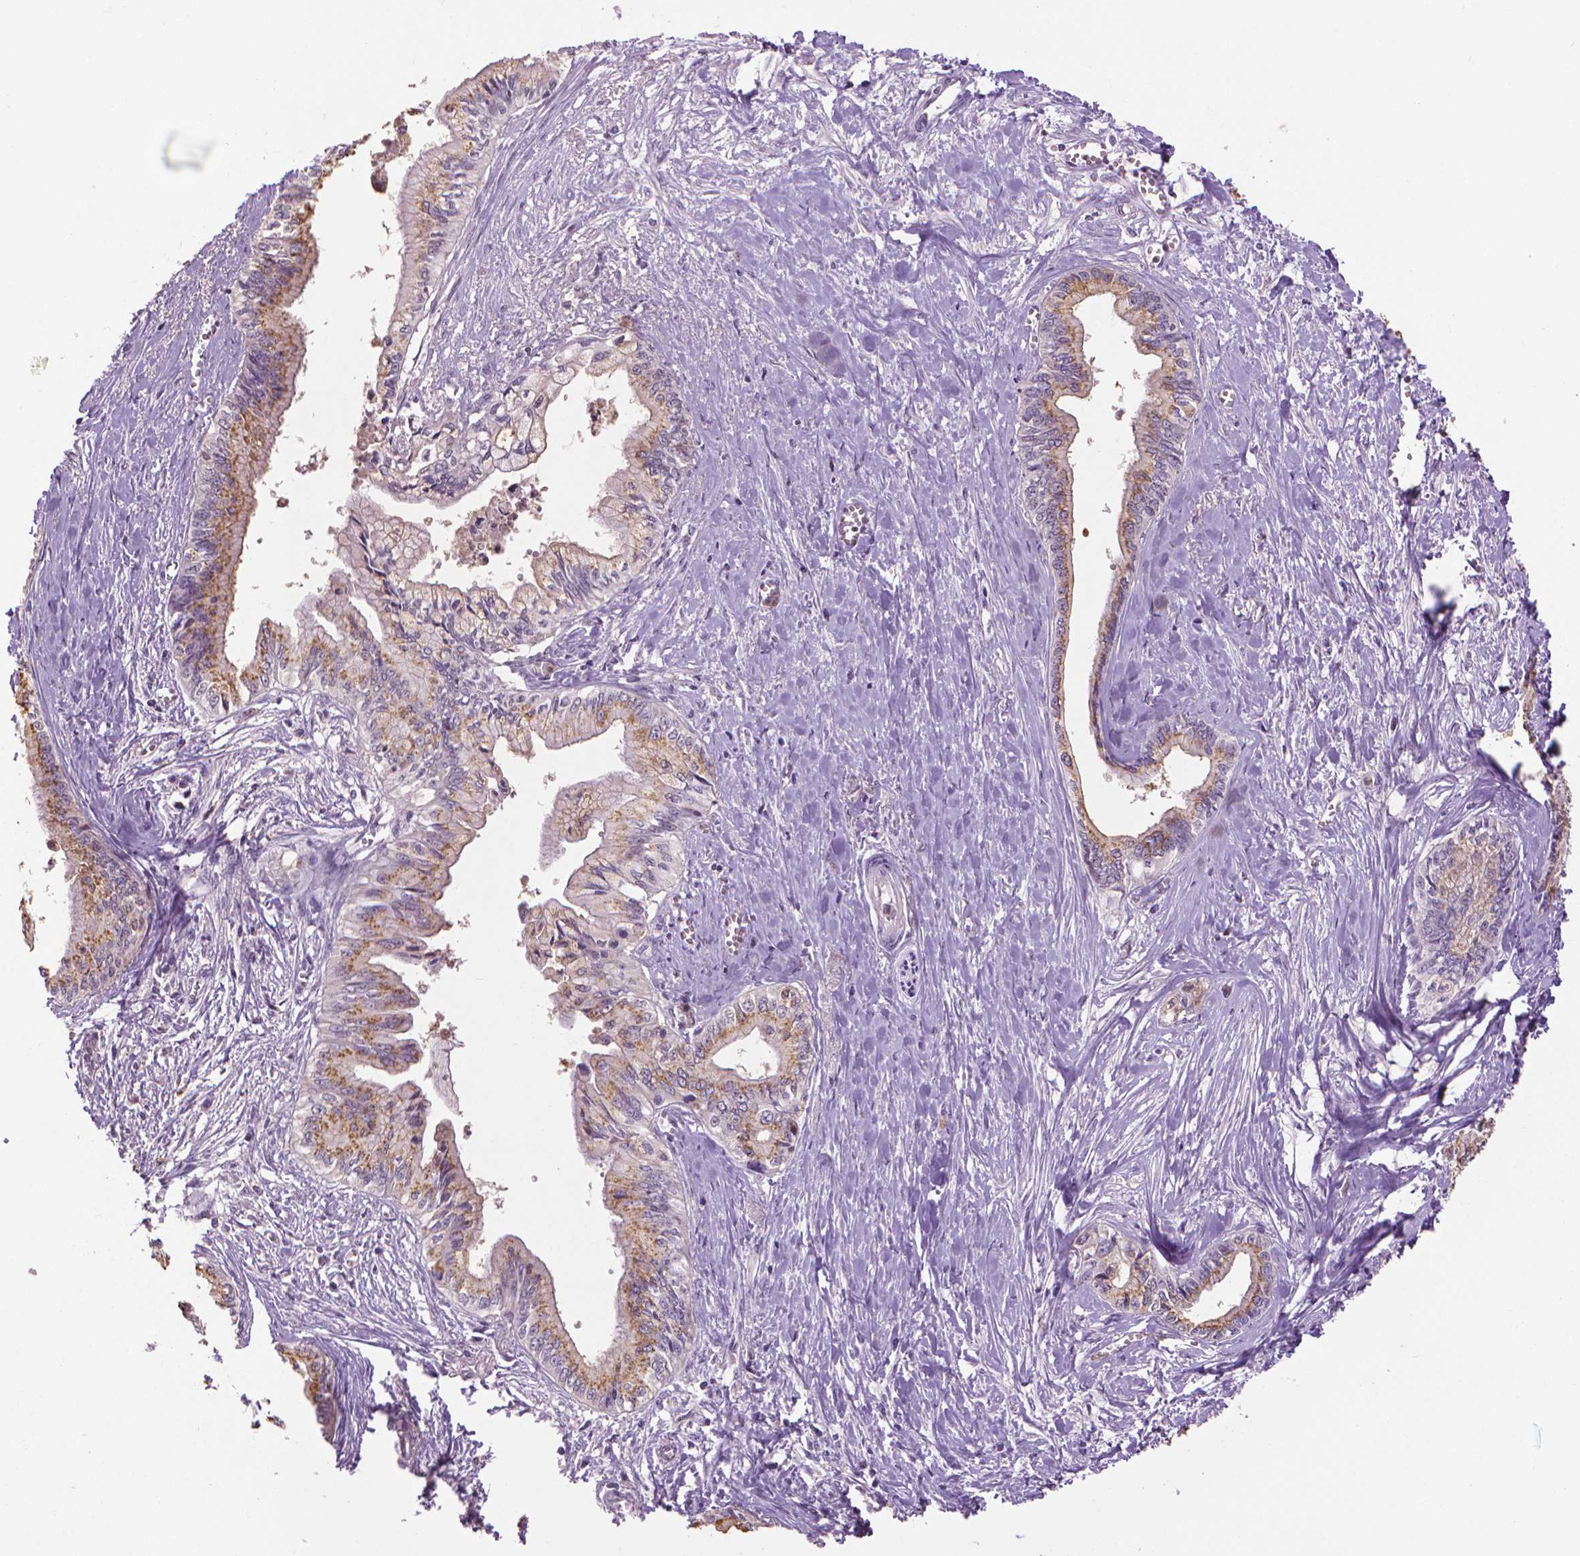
{"staining": {"intensity": "moderate", "quantity": "25%-75%", "location": "cytoplasmic/membranous"}, "tissue": "pancreatic cancer", "cell_type": "Tumor cells", "image_type": "cancer", "snomed": [{"axis": "morphology", "description": "Adenocarcinoma, NOS"}, {"axis": "topography", "description": "Pancreas"}], "caption": "The image exhibits immunohistochemical staining of pancreatic cancer. There is moderate cytoplasmic/membranous expression is seen in about 25%-75% of tumor cells. The staining is performed using DAB brown chromogen to label protein expression. The nuclei are counter-stained blue using hematoxylin.", "gene": "CDKN2D", "patient": {"sex": "female", "age": 61}}